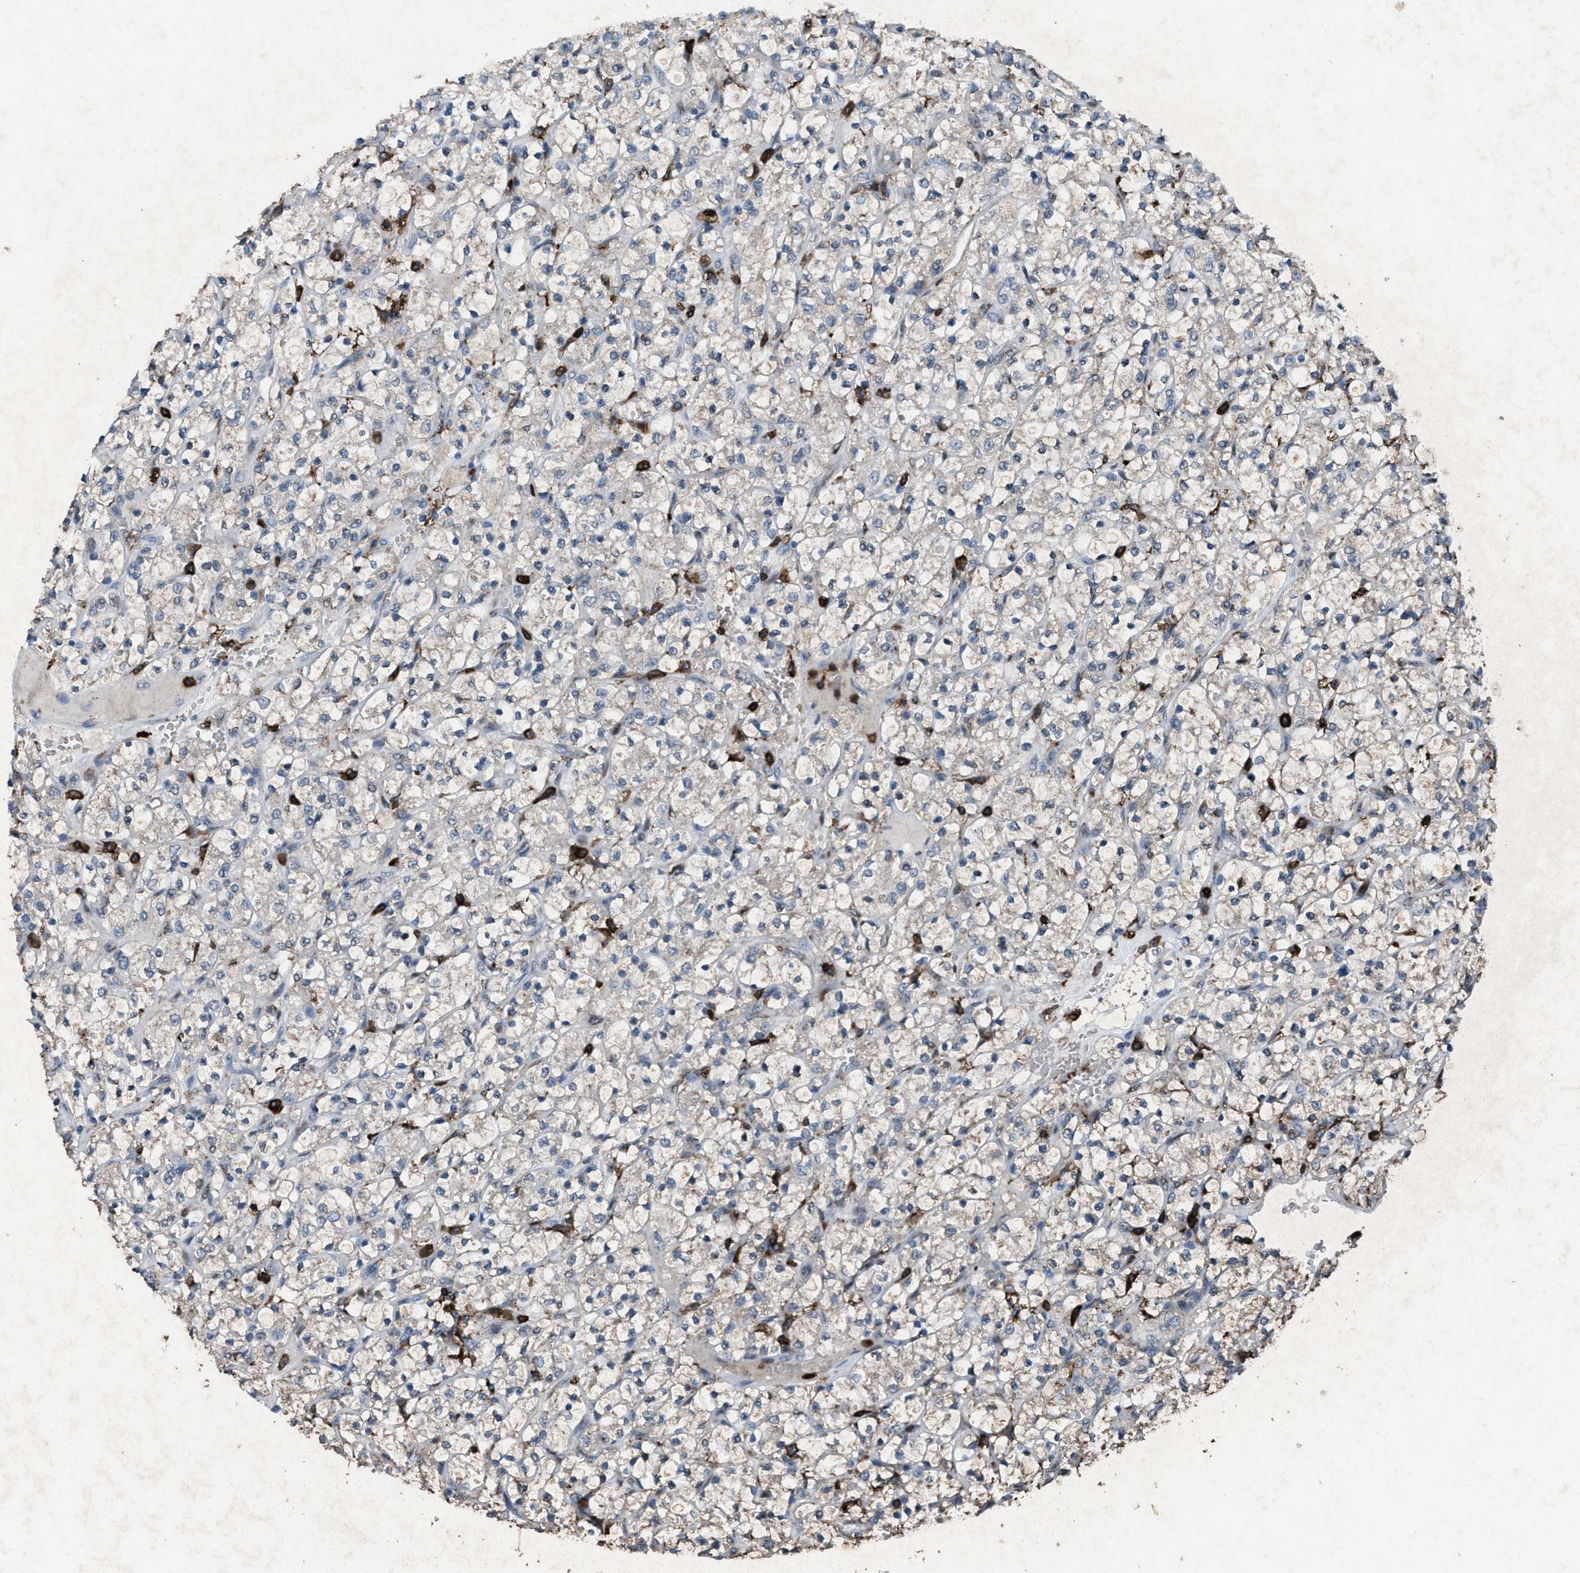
{"staining": {"intensity": "negative", "quantity": "none", "location": "none"}, "tissue": "renal cancer", "cell_type": "Tumor cells", "image_type": "cancer", "snomed": [{"axis": "morphology", "description": "Adenocarcinoma, NOS"}, {"axis": "topography", "description": "Kidney"}], "caption": "DAB immunohistochemical staining of renal cancer shows no significant staining in tumor cells. Brightfield microscopy of immunohistochemistry stained with DAB (brown) and hematoxylin (blue), captured at high magnification.", "gene": "FCER1G", "patient": {"sex": "female", "age": 69}}